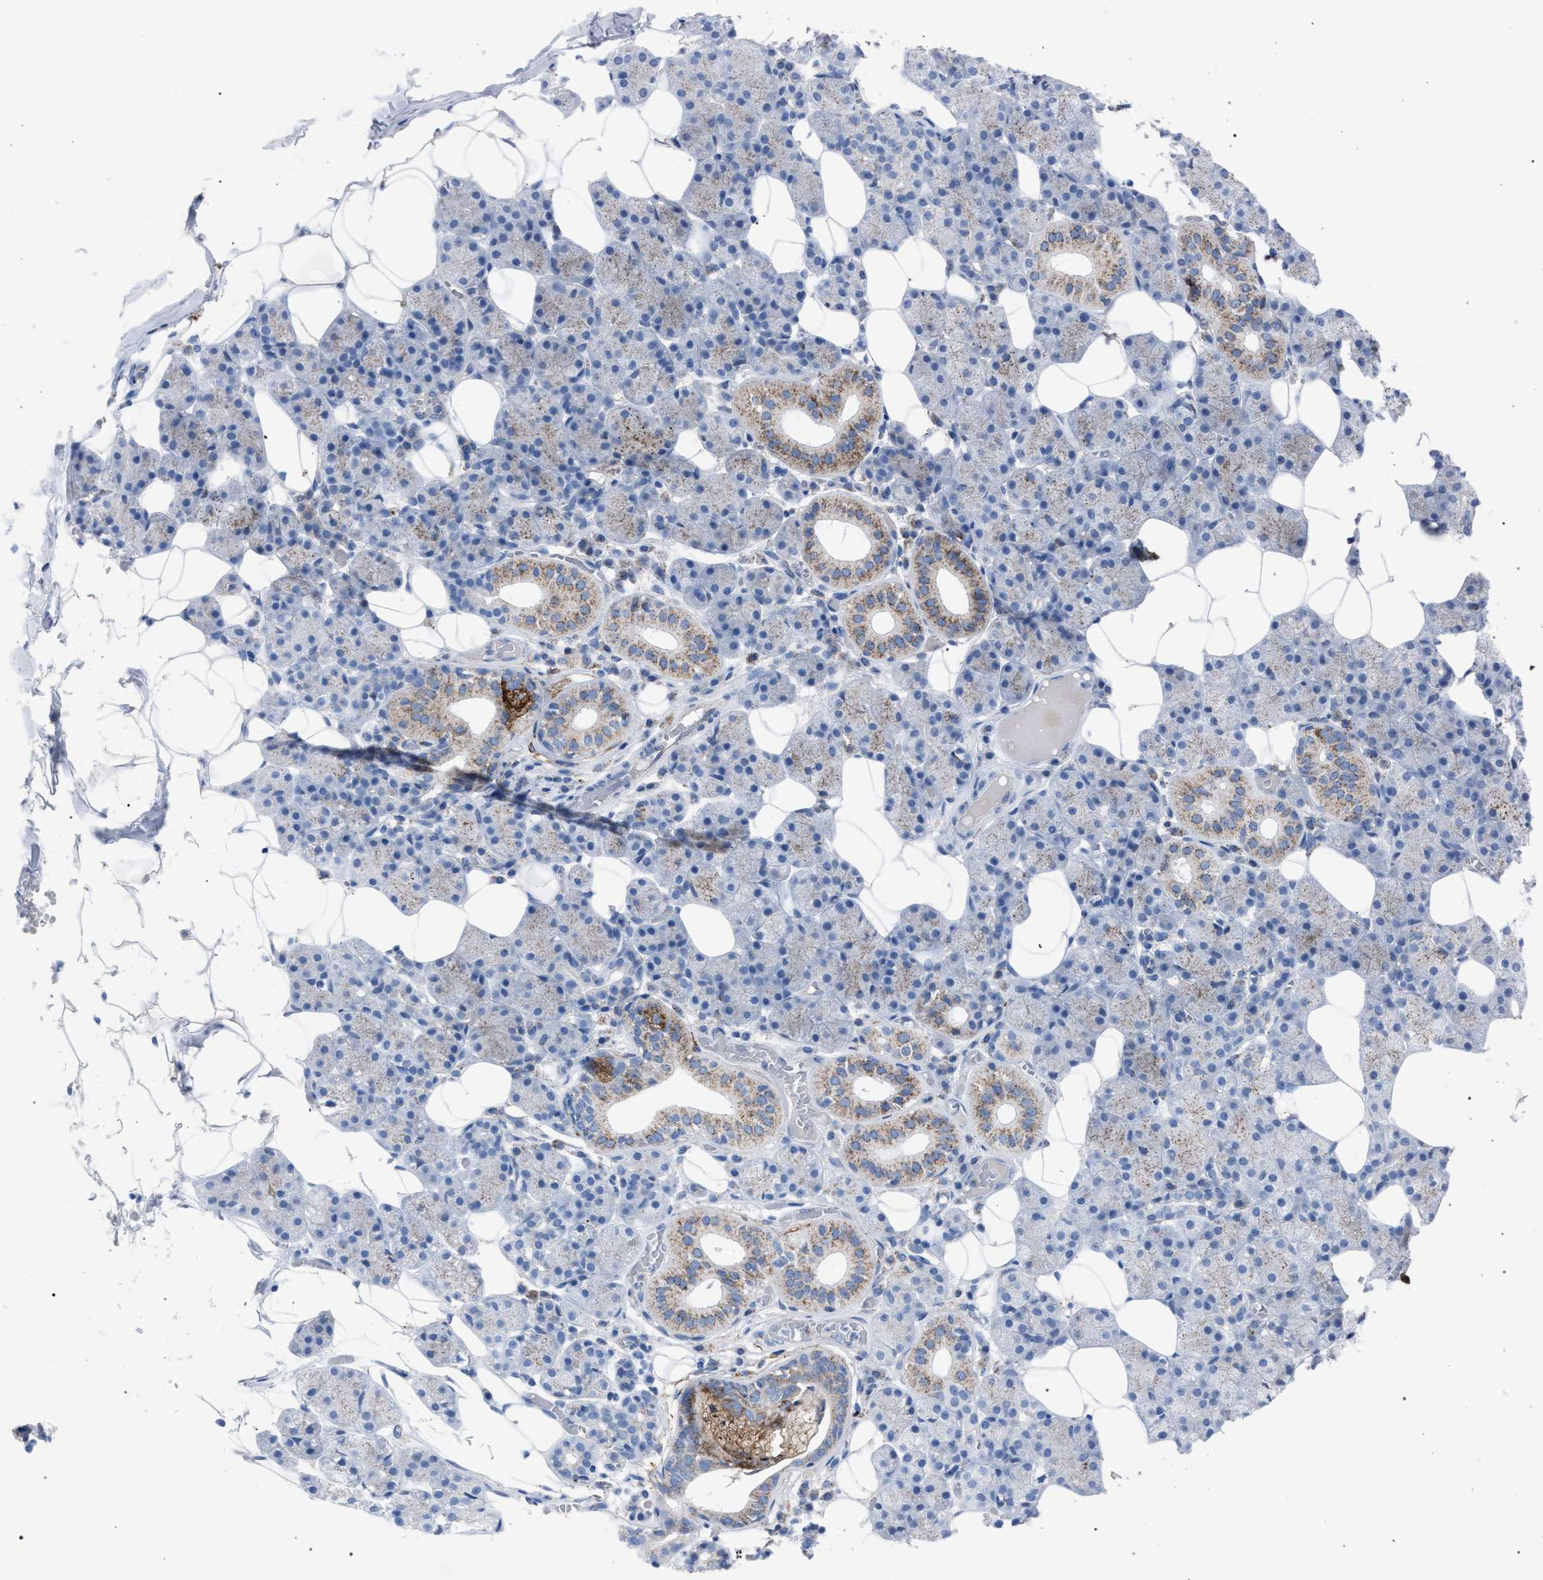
{"staining": {"intensity": "moderate", "quantity": "<25%", "location": "cytoplasmic/membranous"}, "tissue": "salivary gland", "cell_type": "Glandular cells", "image_type": "normal", "snomed": [{"axis": "morphology", "description": "Normal tissue, NOS"}, {"axis": "topography", "description": "Salivary gland"}], "caption": "Protein staining of unremarkable salivary gland displays moderate cytoplasmic/membranous staining in approximately <25% of glandular cells. (DAB (3,3'-diaminobenzidine) IHC with brightfield microscopy, high magnification).", "gene": "HSD17B4", "patient": {"sex": "female", "age": 33}}